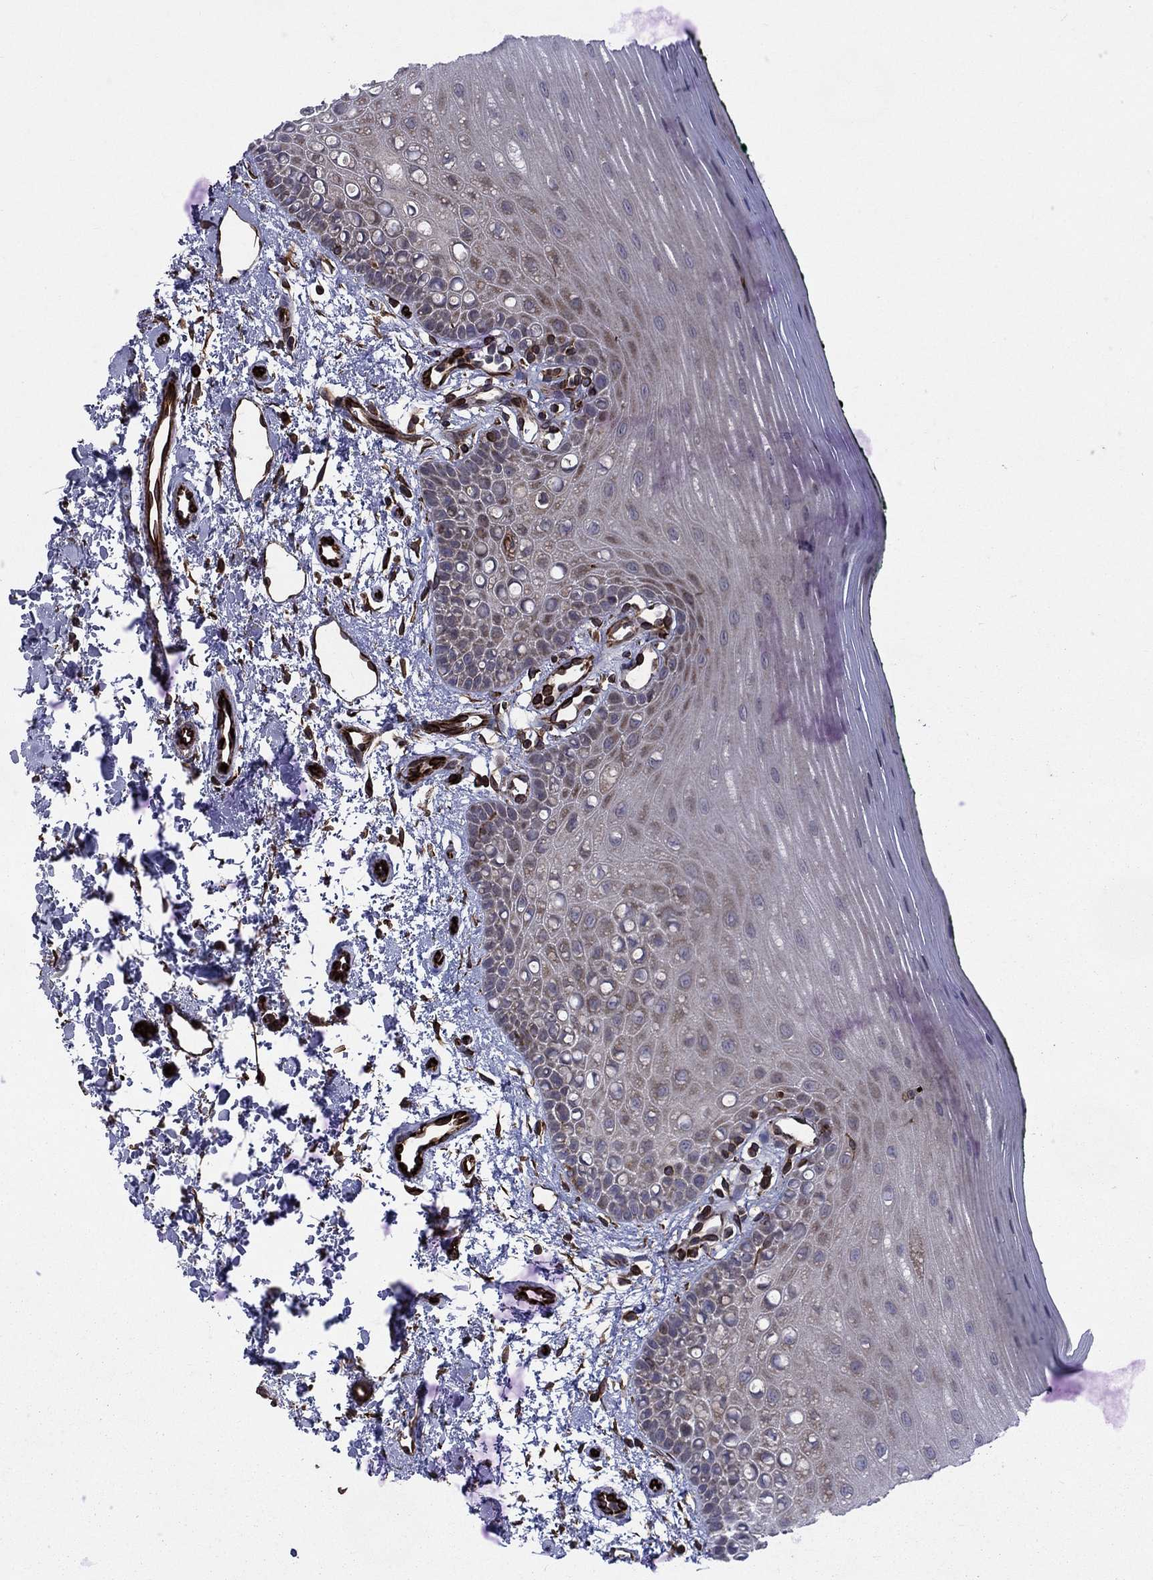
{"staining": {"intensity": "weak", "quantity": "<25%", "location": "cytoplasmic/membranous"}, "tissue": "oral mucosa", "cell_type": "Squamous epithelial cells", "image_type": "normal", "snomed": [{"axis": "morphology", "description": "Normal tissue, NOS"}, {"axis": "topography", "description": "Oral tissue"}], "caption": "Immunohistochemical staining of unremarkable human oral mucosa exhibits no significant staining in squamous epithelial cells.", "gene": "NDUFC1", "patient": {"sex": "female", "age": 78}}